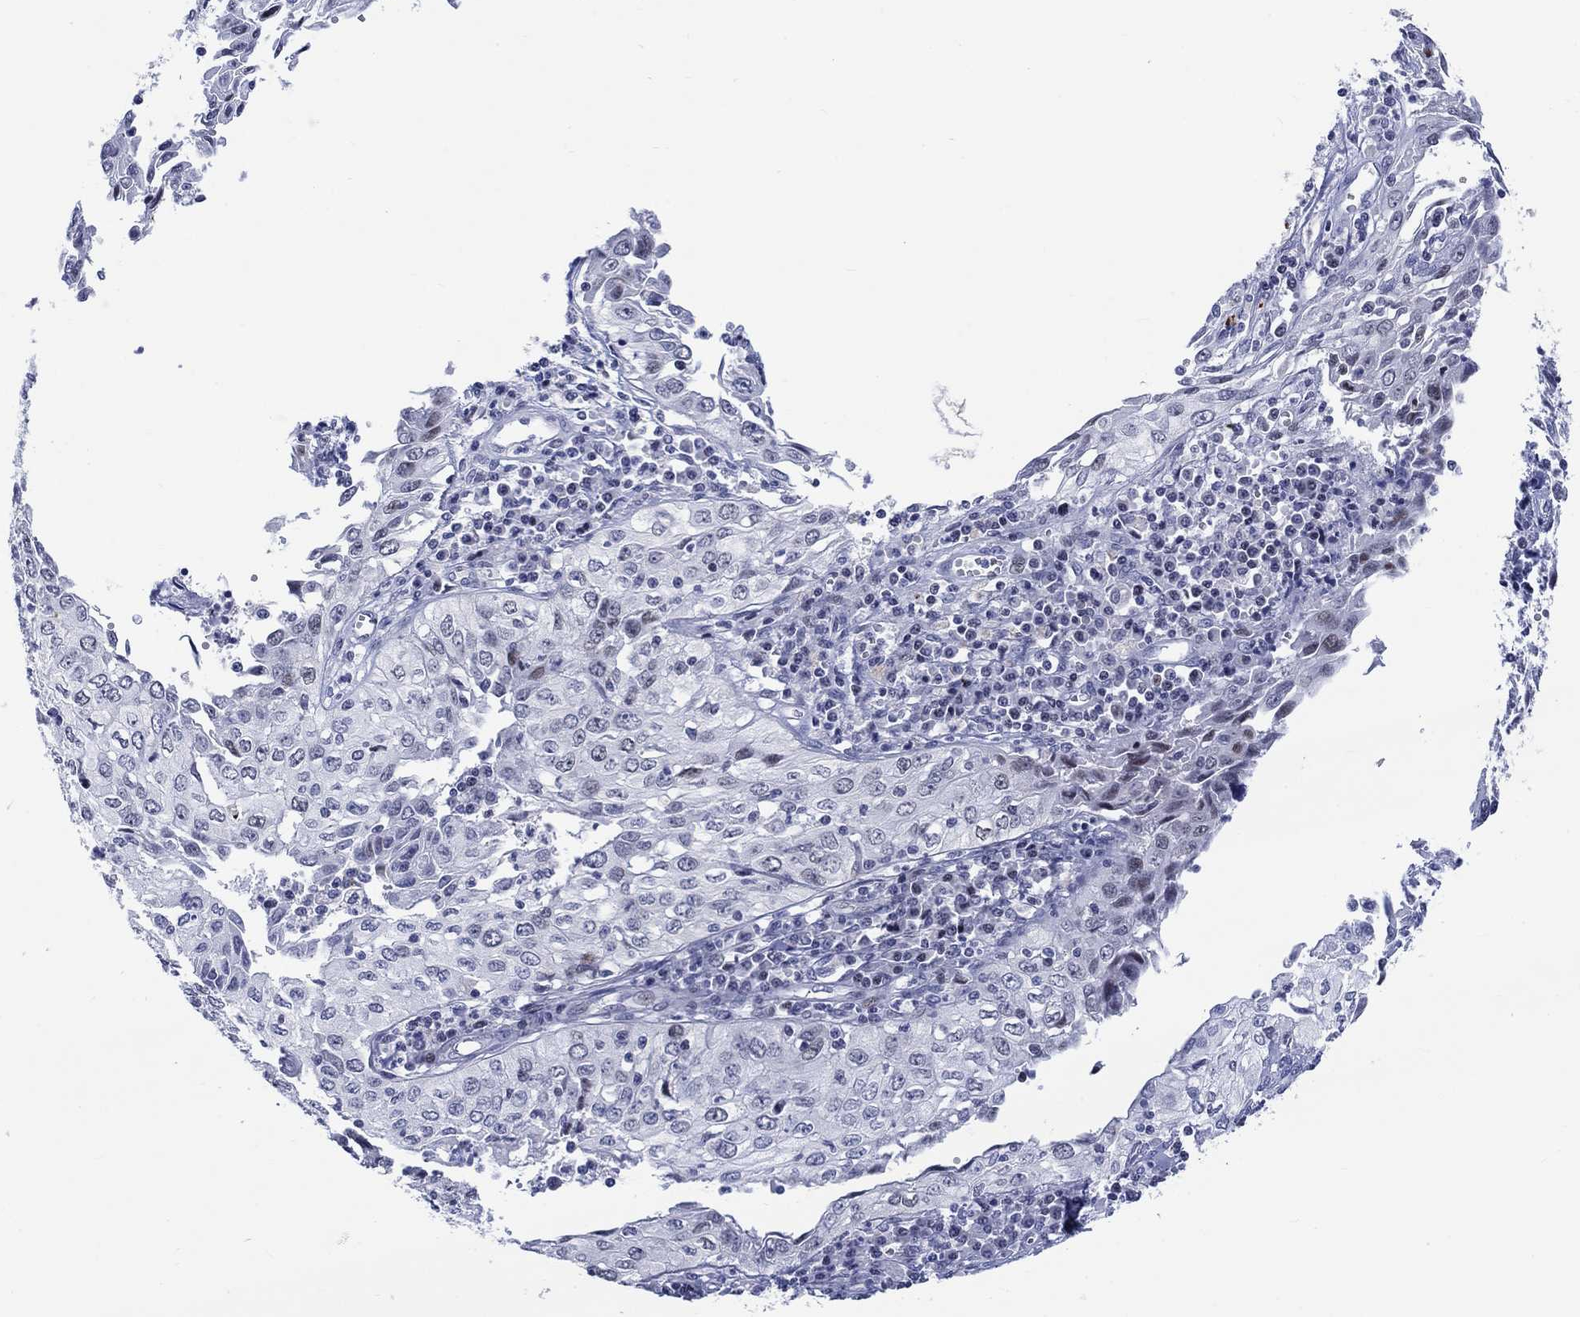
{"staining": {"intensity": "moderate", "quantity": "<25%", "location": "nuclear"}, "tissue": "cervical cancer", "cell_type": "Tumor cells", "image_type": "cancer", "snomed": [{"axis": "morphology", "description": "Squamous cell carcinoma, NOS"}, {"axis": "topography", "description": "Cervix"}], "caption": "This is an image of immunohistochemistry staining of squamous cell carcinoma (cervical), which shows moderate expression in the nuclear of tumor cells.", "gene": "CDCA2", "patient": {"sex": "female", "age": 24}}